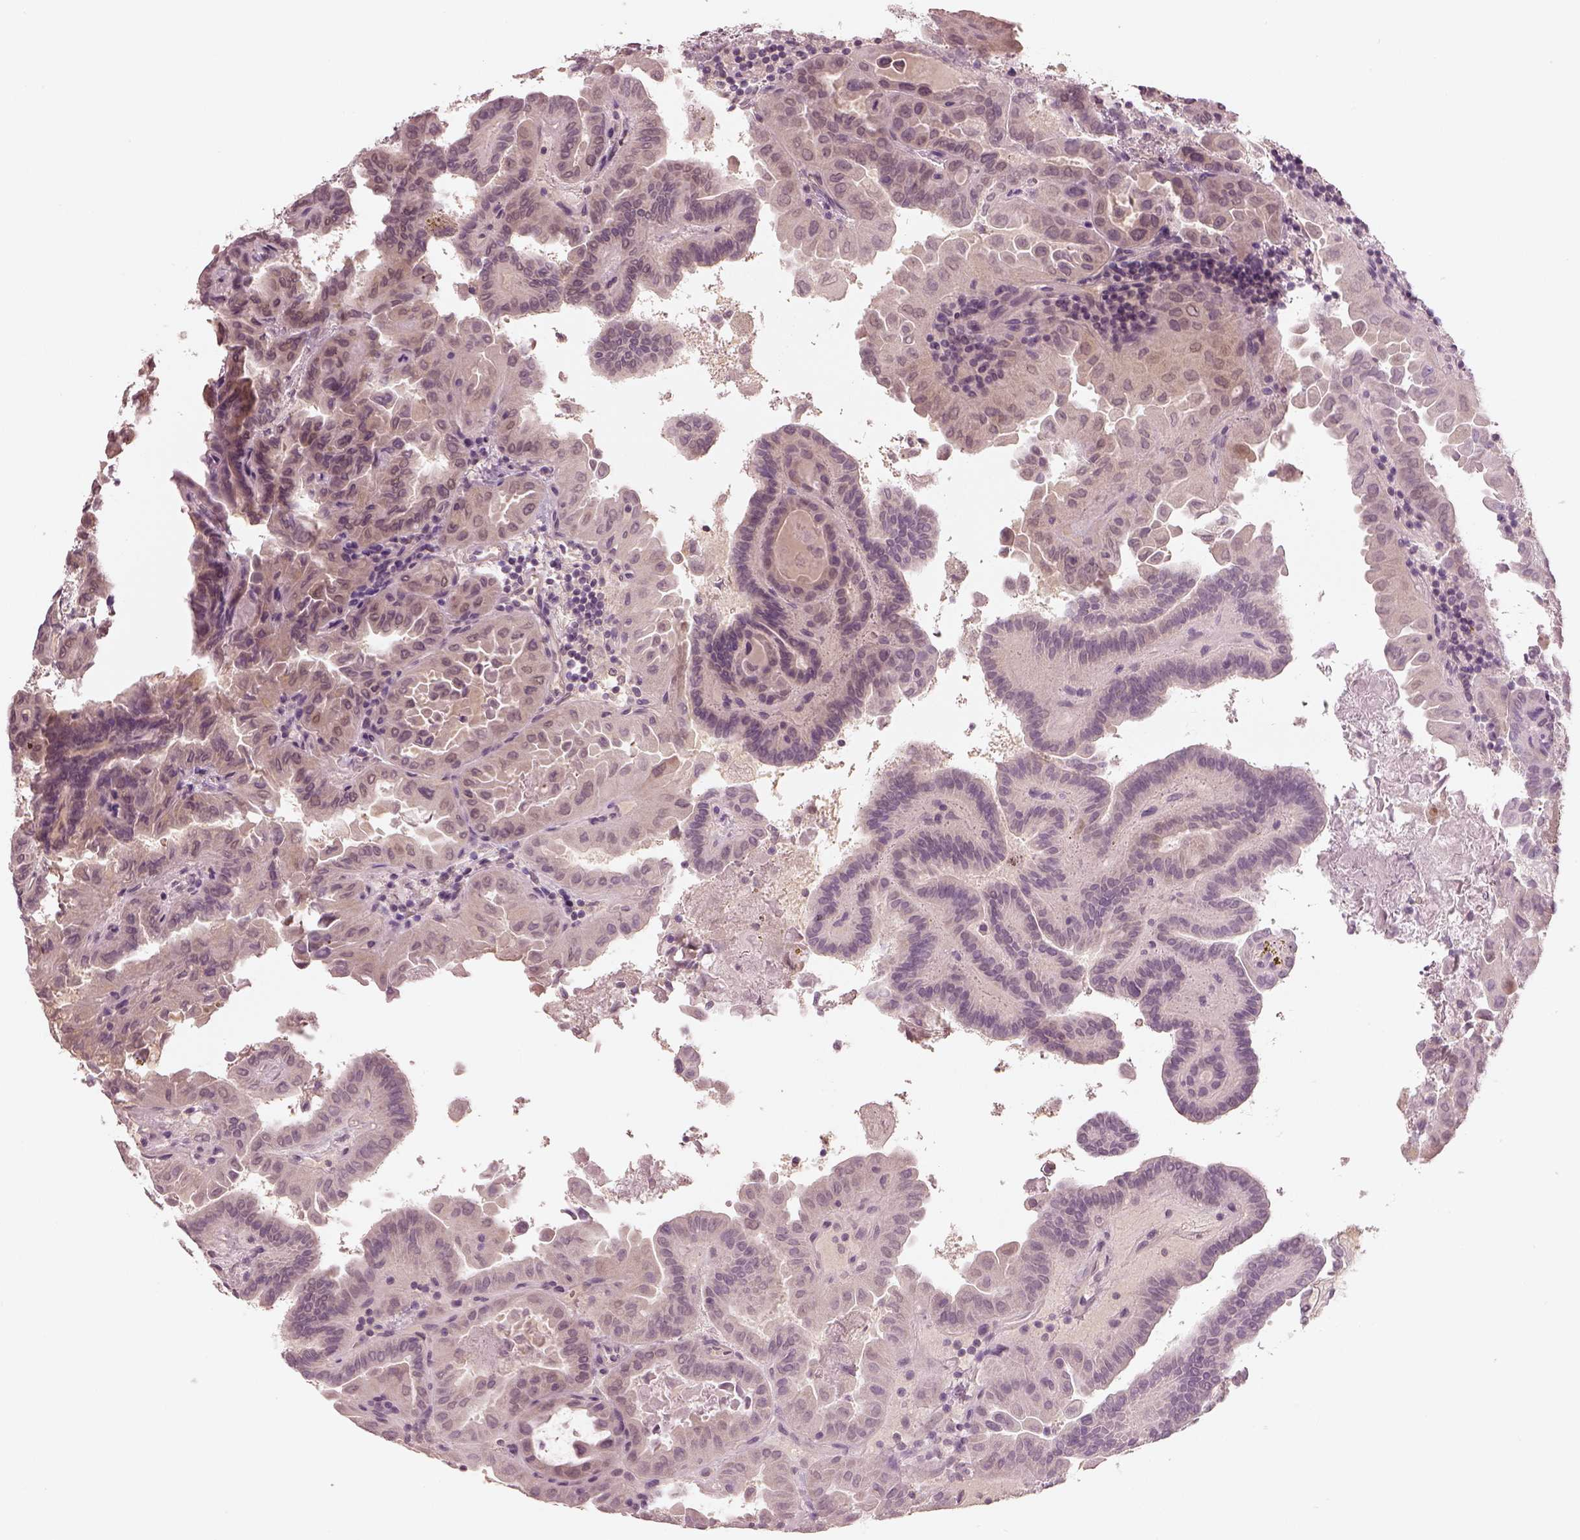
{"staining": {"intensity": "weak", "quantity": "<25%", "location": "cytoplasmic/membranous"}, "tissue": "thyroid cancer", "cell_type": "Tumor cells", "image_type": "cancer", "snomed": [{"axis": "morphology", "description": "Papillary adenocarcinoma, NOS"}, {"axis": "topography", "description": "Thyroid gland"}], "caption": "IHC histopathology image of human thyroid cancer (papillary adenocarcinoma) stained for a protein (brown), which exhibits no expression in tumor cells.", "gene": "EGR4", "patient": {"sex": "female", "age": 46}}